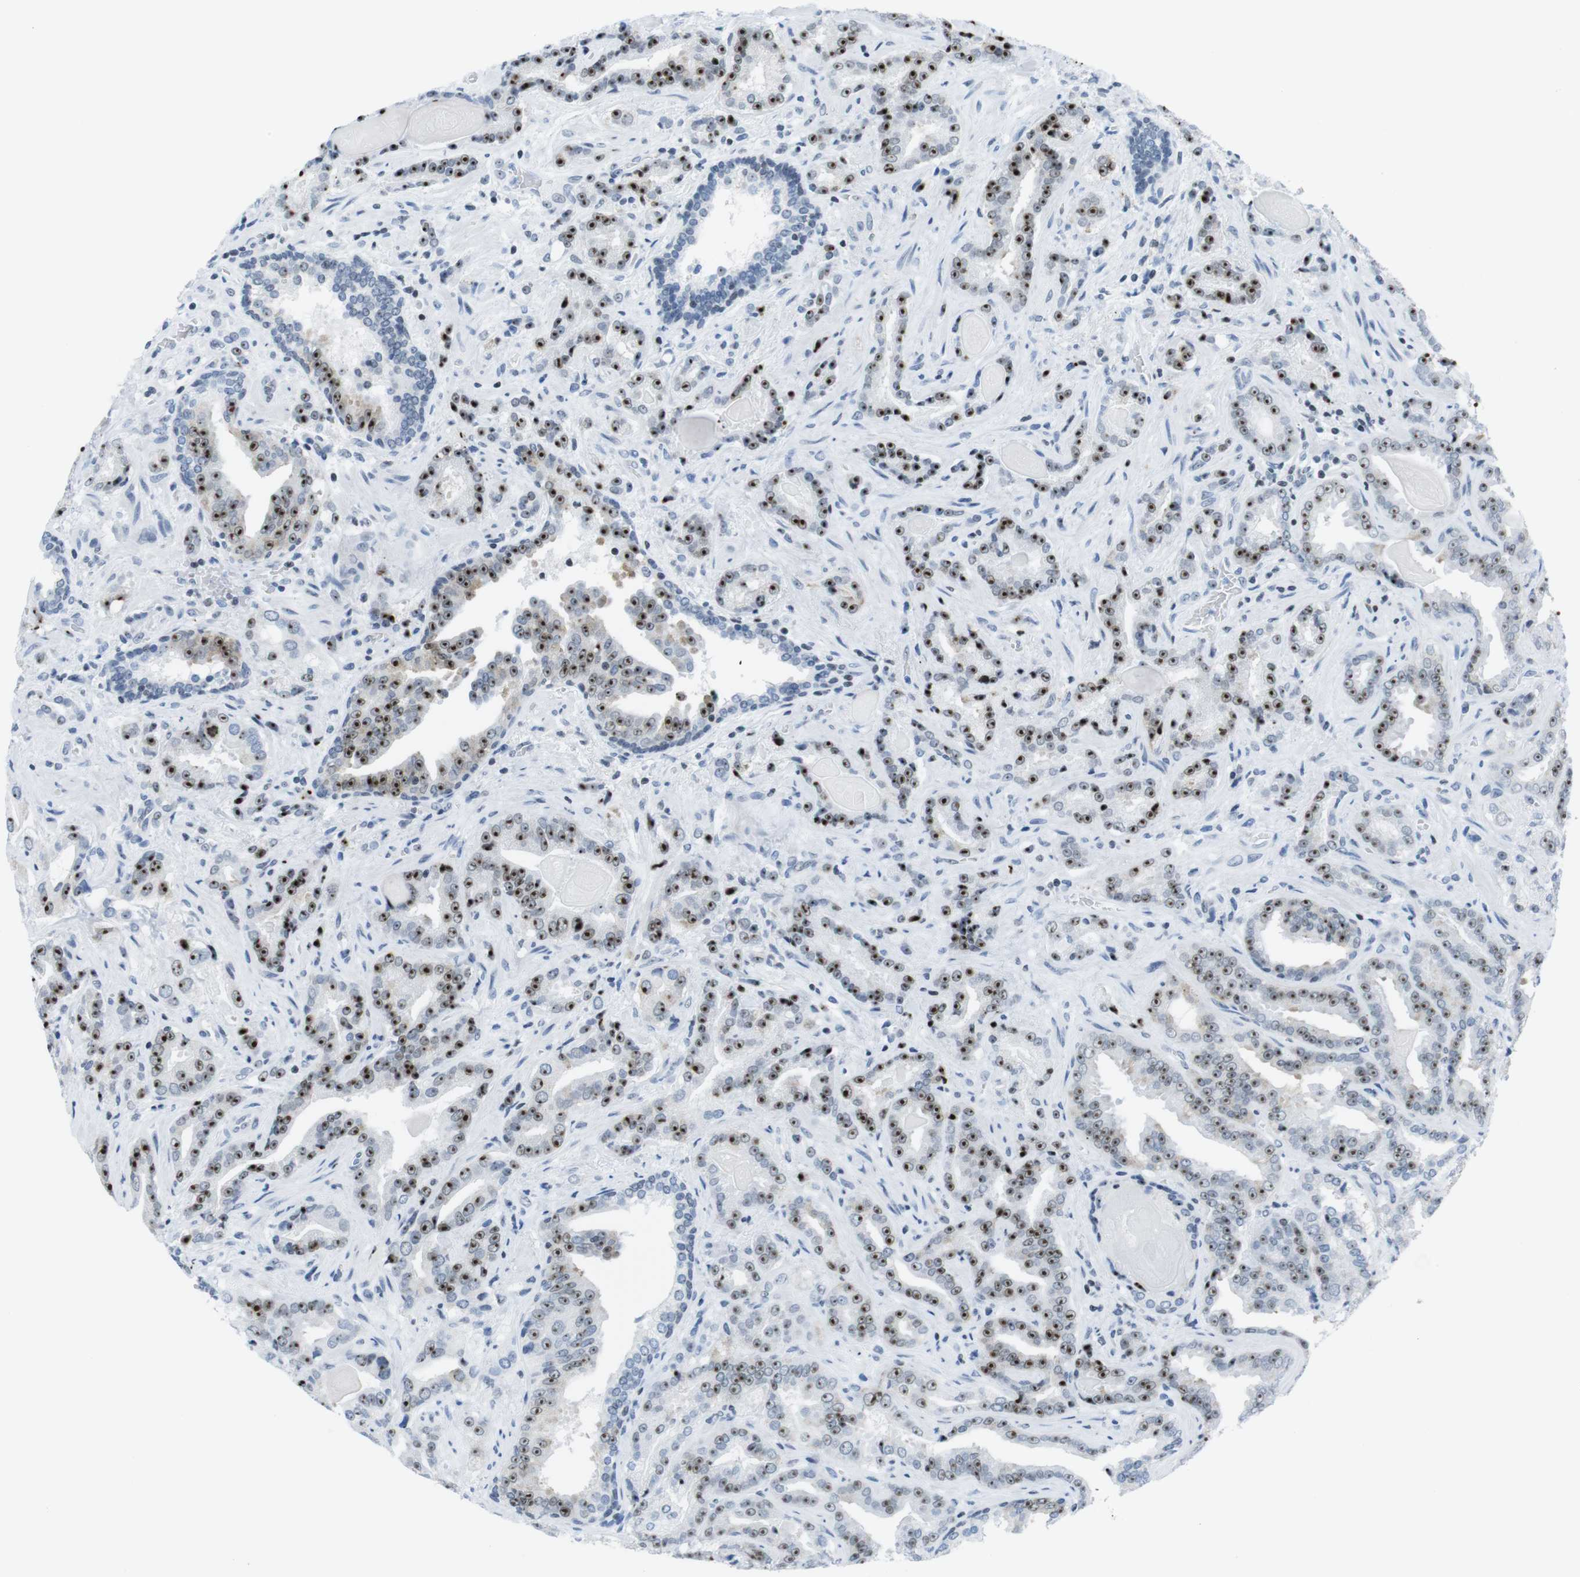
{"staining": {"intensity": "strong", "quantity": ">75%", "location": "nuclear"}, "tissue": "prostate cancer", "cell_type": "Tumor cells", "image_type": "cancer", "snomed": [{"axis": "morphology", "description": "Adenocarcinoma, Low grade"}, {"axis": "topography", "description": "Prostate"}], "caption": "Immunohistochemistry (DAB (3,3'-diaminobenzidine)) staining of low-grade adenocarcinoma (prostate) reveals strong nuclear protein staining in about >75% of tumor cells. (DAB (3,3'-diaminobenzidine) = brown stain, brightfield microscopy at high magnification).", "gene": "NIFK", "patient": {"sex": "male", "age": 60}}